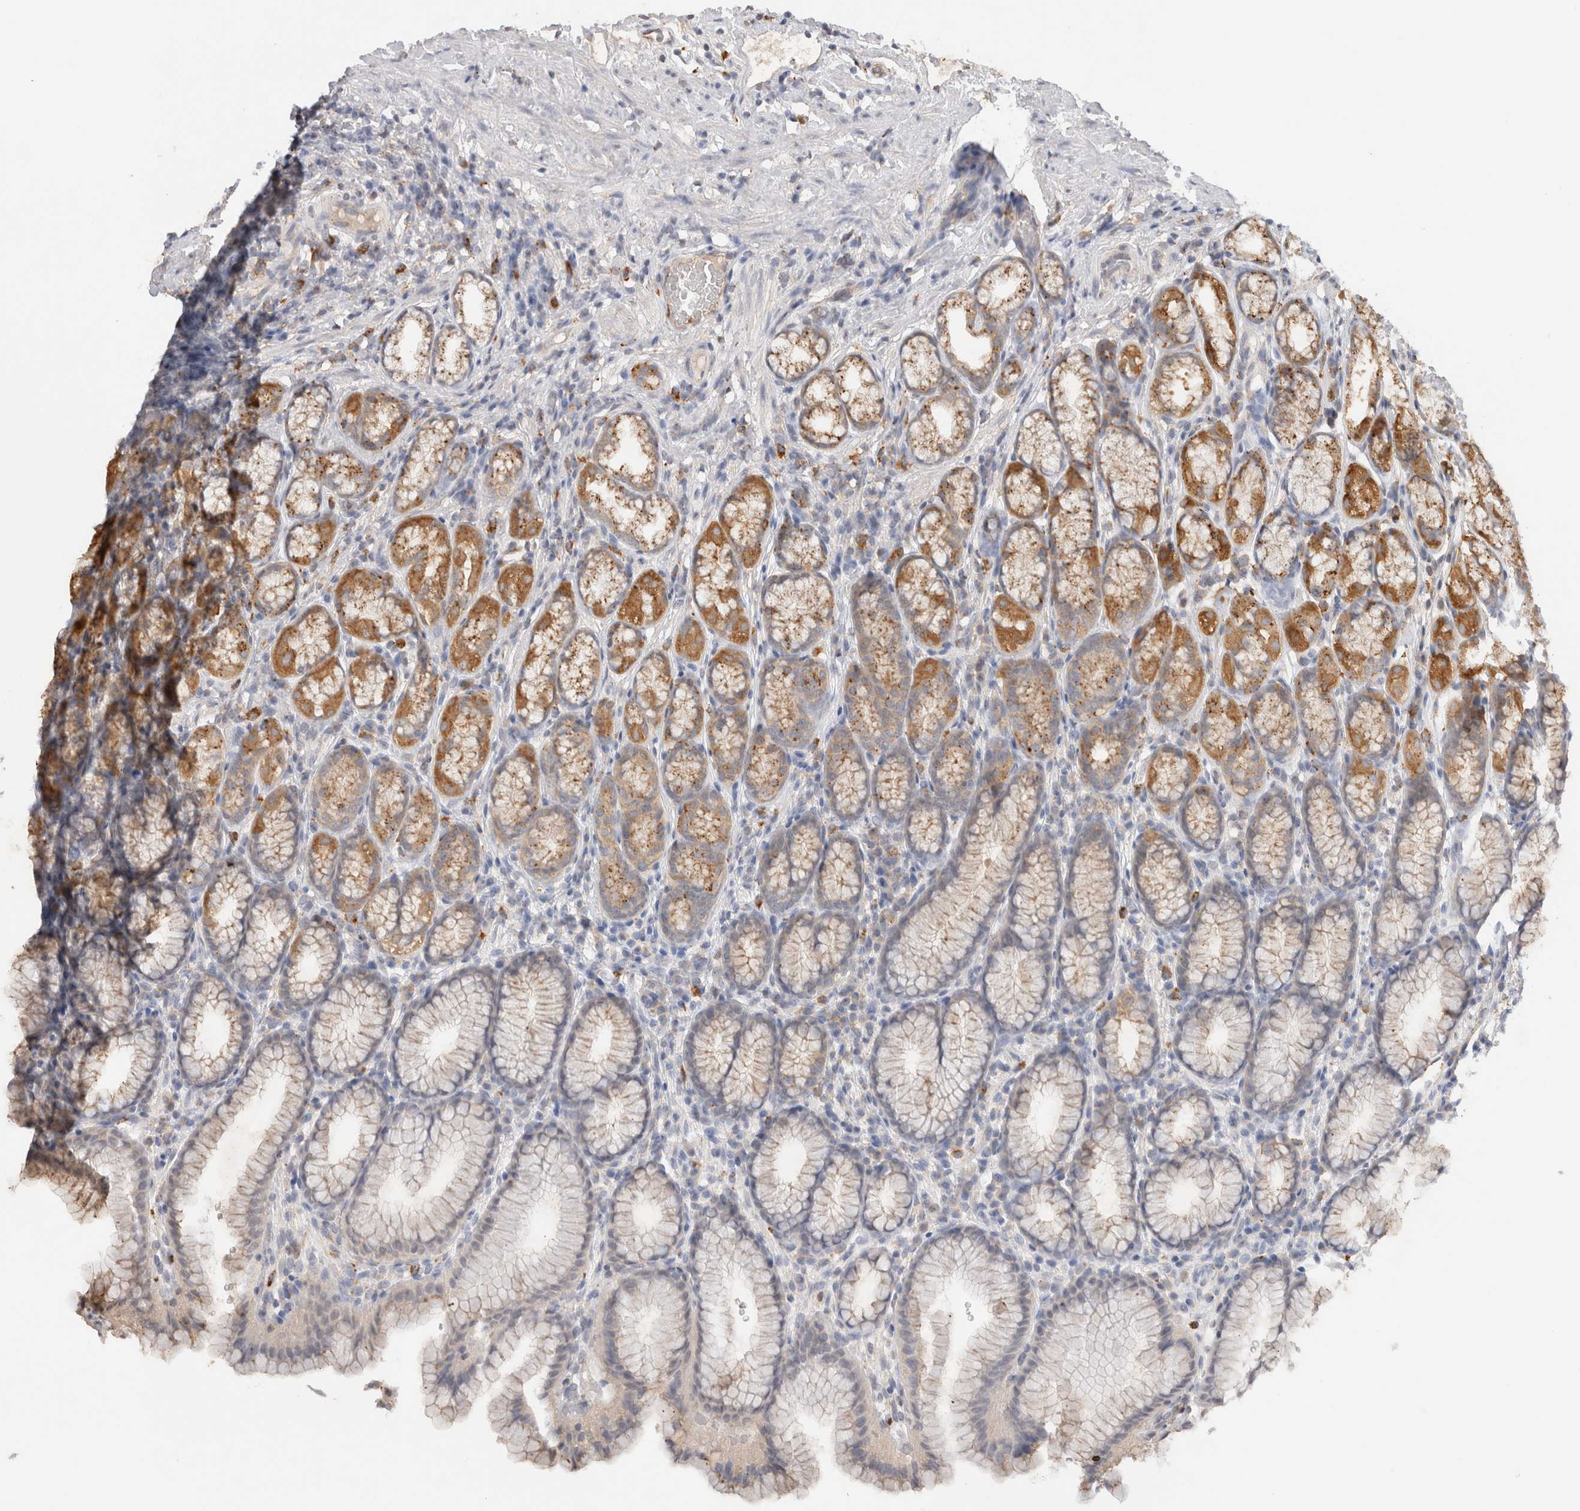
{"staining": {"intensity": "moderate", "quantity": "25%-75%", "location": "cytoplasmic/membranous"}, "tissue": "stomach", "cell_type": "Glandular cells", "image_type": "normal", "snomed": [{"axis": "morphology", "description": "Normal tissue, NOS"}, {"axis": "topography", "description": "Stomach"}], "caption": "DAB immunohistochemical staining of unremarkable stomach displays moderate cytoplasmic/membranous protein positivity in about 25%-75% of glandular cells. (Brightfield microscopy of DAB IHC at high magnification).", "gene": "GNS", "patient": {"sex": "male", "age": 42}}